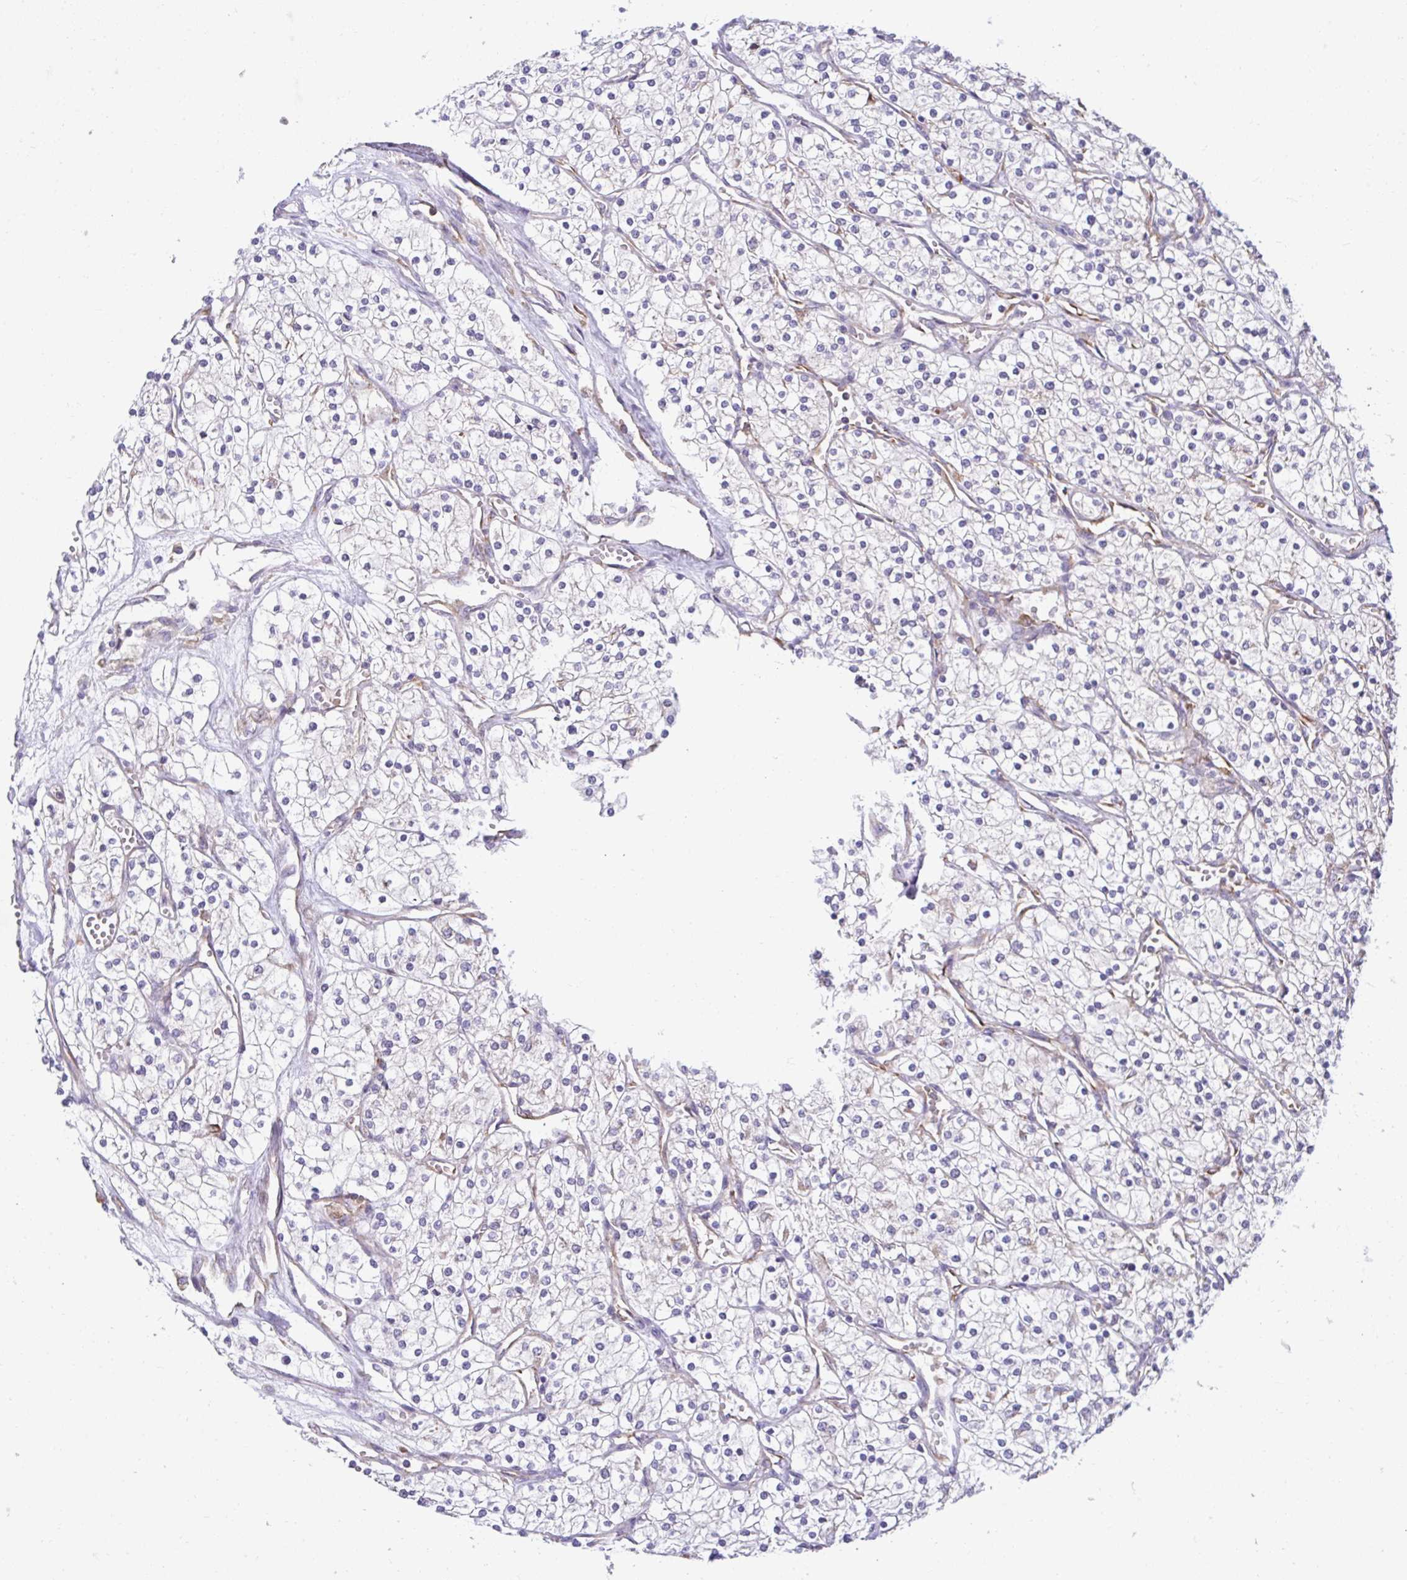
{"staining": {"intensity": "negative", "quantity": "none", "location": "none"}, "tissue": "renal cancer", "cell_type": "Tumor cells", "image_type": "cancer", "snomed": [{"axis": "morphology", "description": "Adenocarcinoma, NOS"}, {"axis": "topography", "description": "Kidney"}], "caption": "The immunohistochemistry image has no significant expression in tumor cells of renal adenocarcinoma tissue.", "gene": "RPS7", "patient": {"sex": "male", "age": 80}}